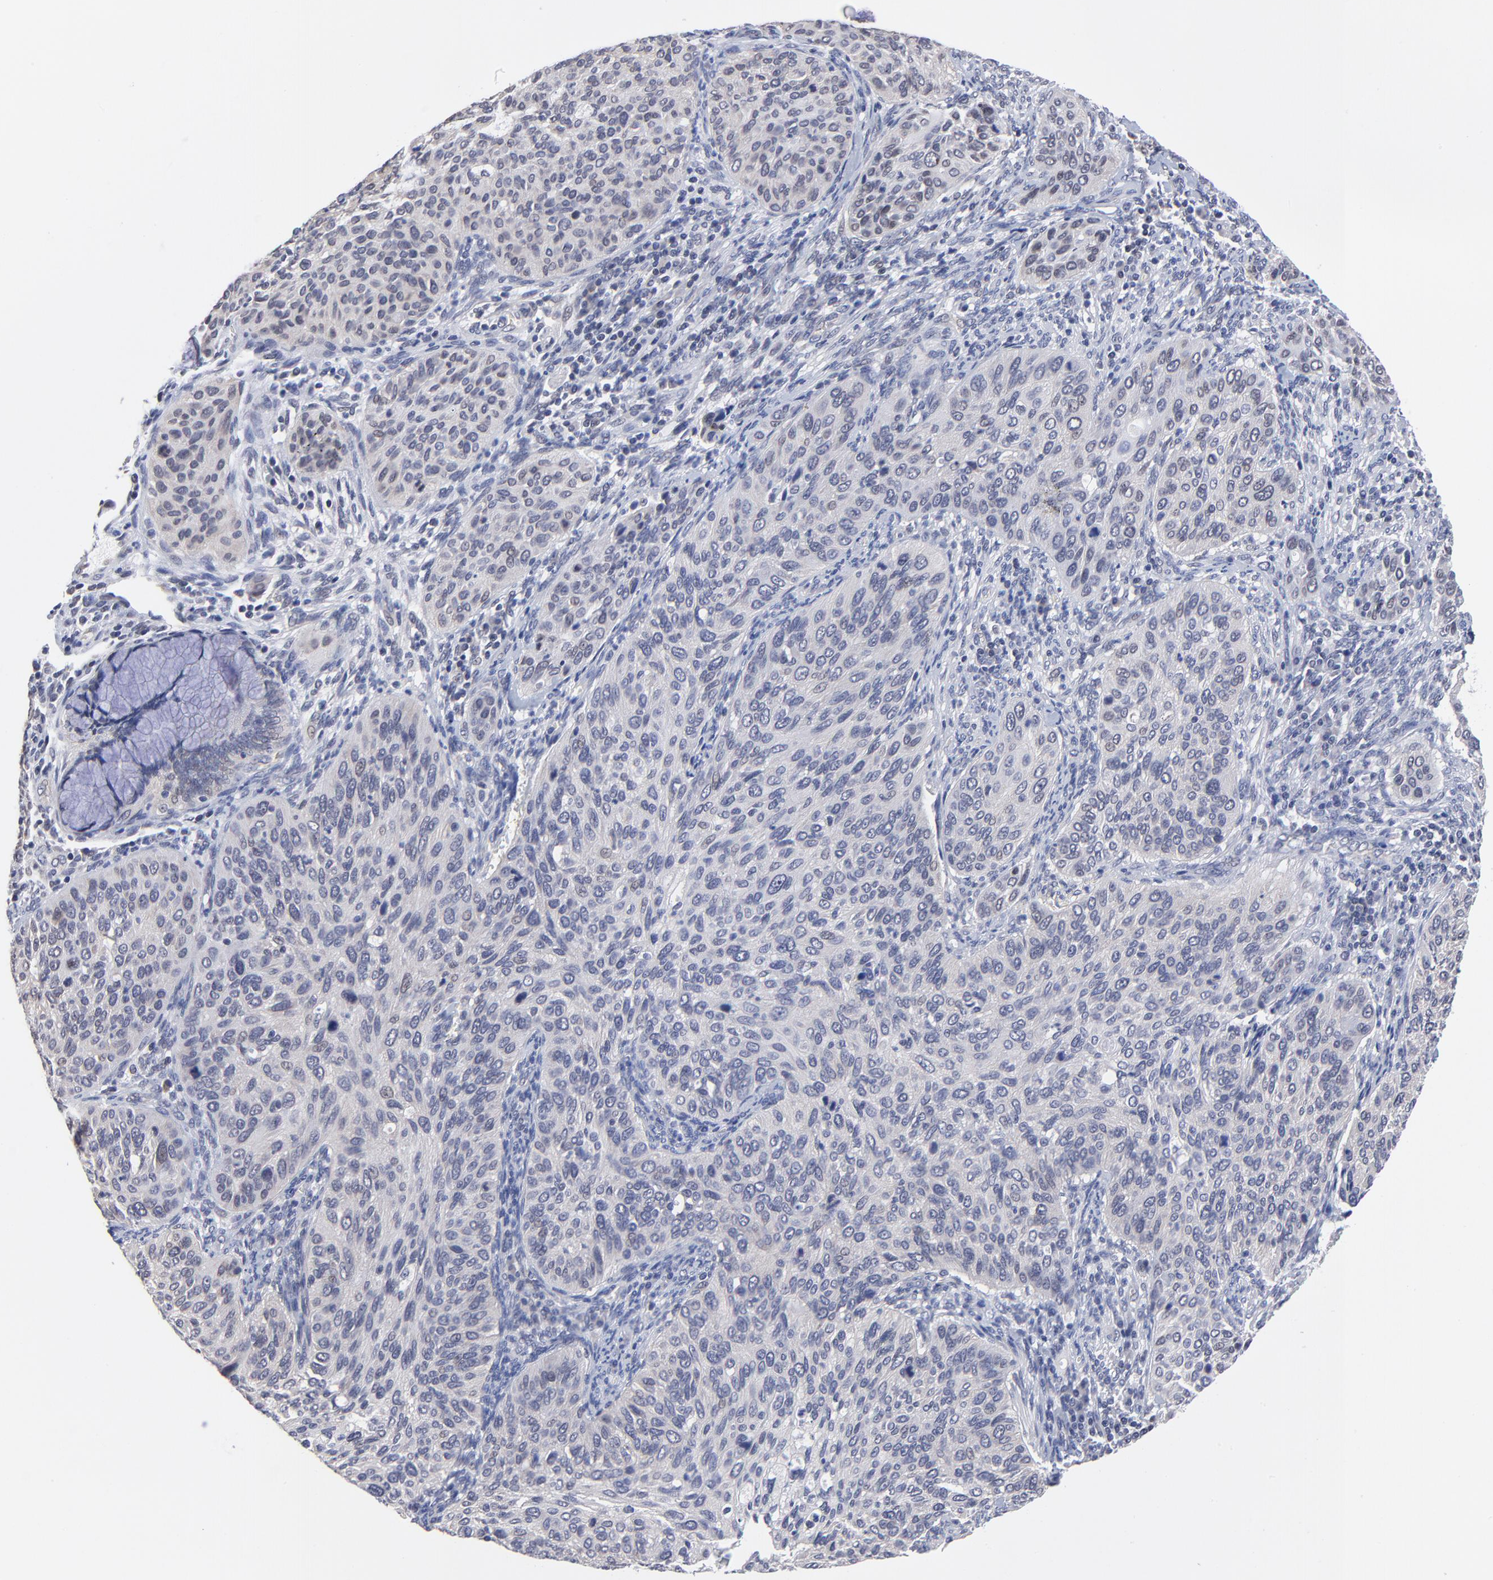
{"staining": {"intensity": "negative", "quantity": "none", "location": "none"}, "tissue": "cervical cancer", "cell_type": "Tumor cells", "image_type": "cancer", "snomed": [{"axis": "morphology", "description": "Squamous cell carcinoma, NOS"}, {"axis": "topography", "description": "Cervix"}], "caption": "IHC image of neoplastic tissue: human cervical cancer stained with DAB shows no significant protein positivity in tumor cells.", "gene": "FBXO8", "patient": {"sex": "female", "age": 57}}